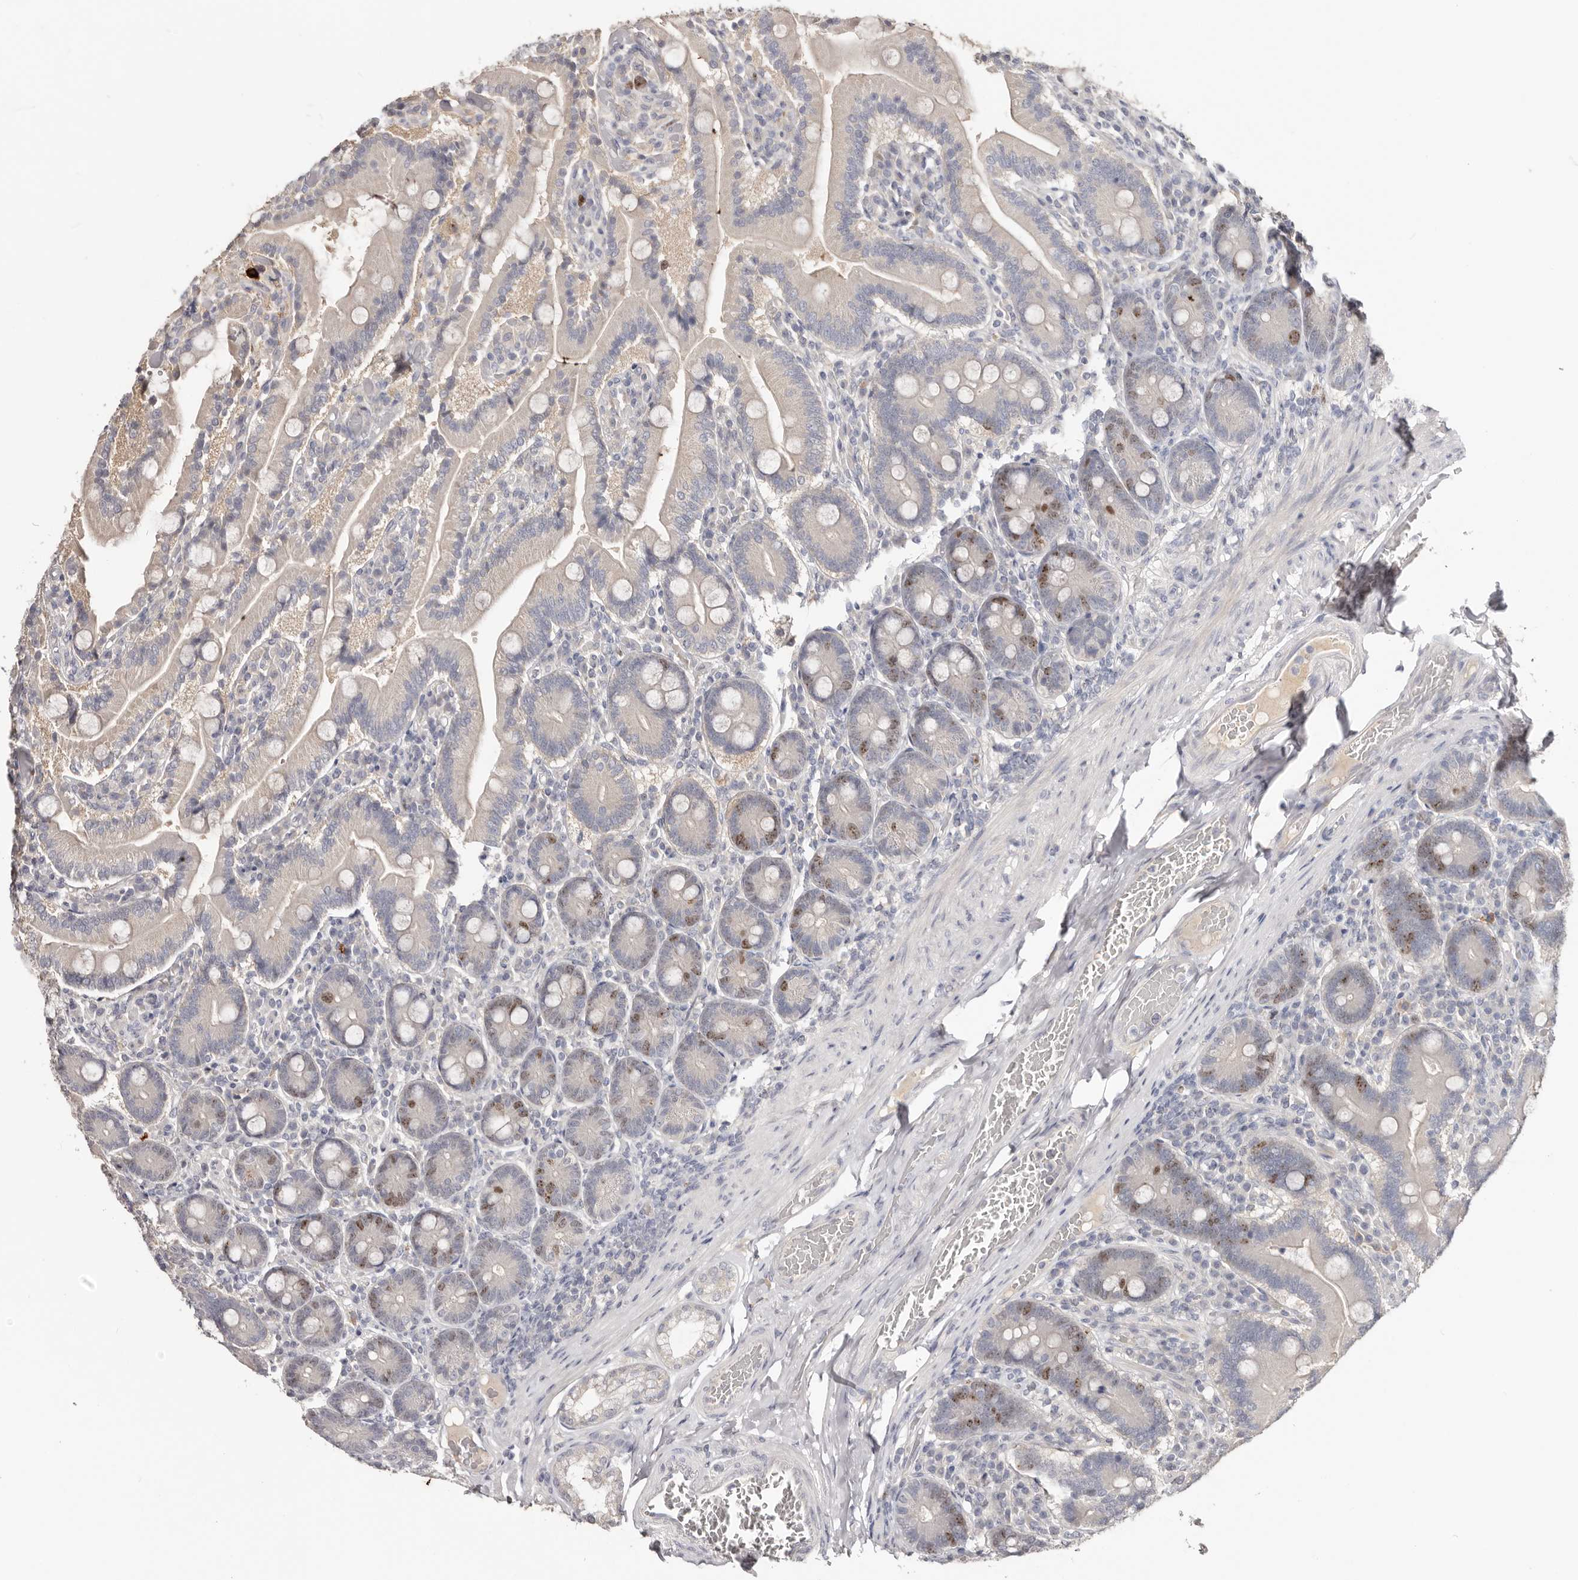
{"staining": {"intensity": "moderate", "quantity": "<25%", "location": "nuclear"}, "tissue": "duodenum", "cell_type": "Glandular cells", "image_type": "normal", "snomed": [{"axis": "morphology", "description": "Normal tissue, NOS"}, {"axis": "topography", "description": "Duodenum"}], "caption": "Protein analysis of benign duodenum exhibits moderate nuclear staining in approximately <25% of glandular cells.", "gene": "CCDC190", "patient": {"sex": "female", "age": 62}}